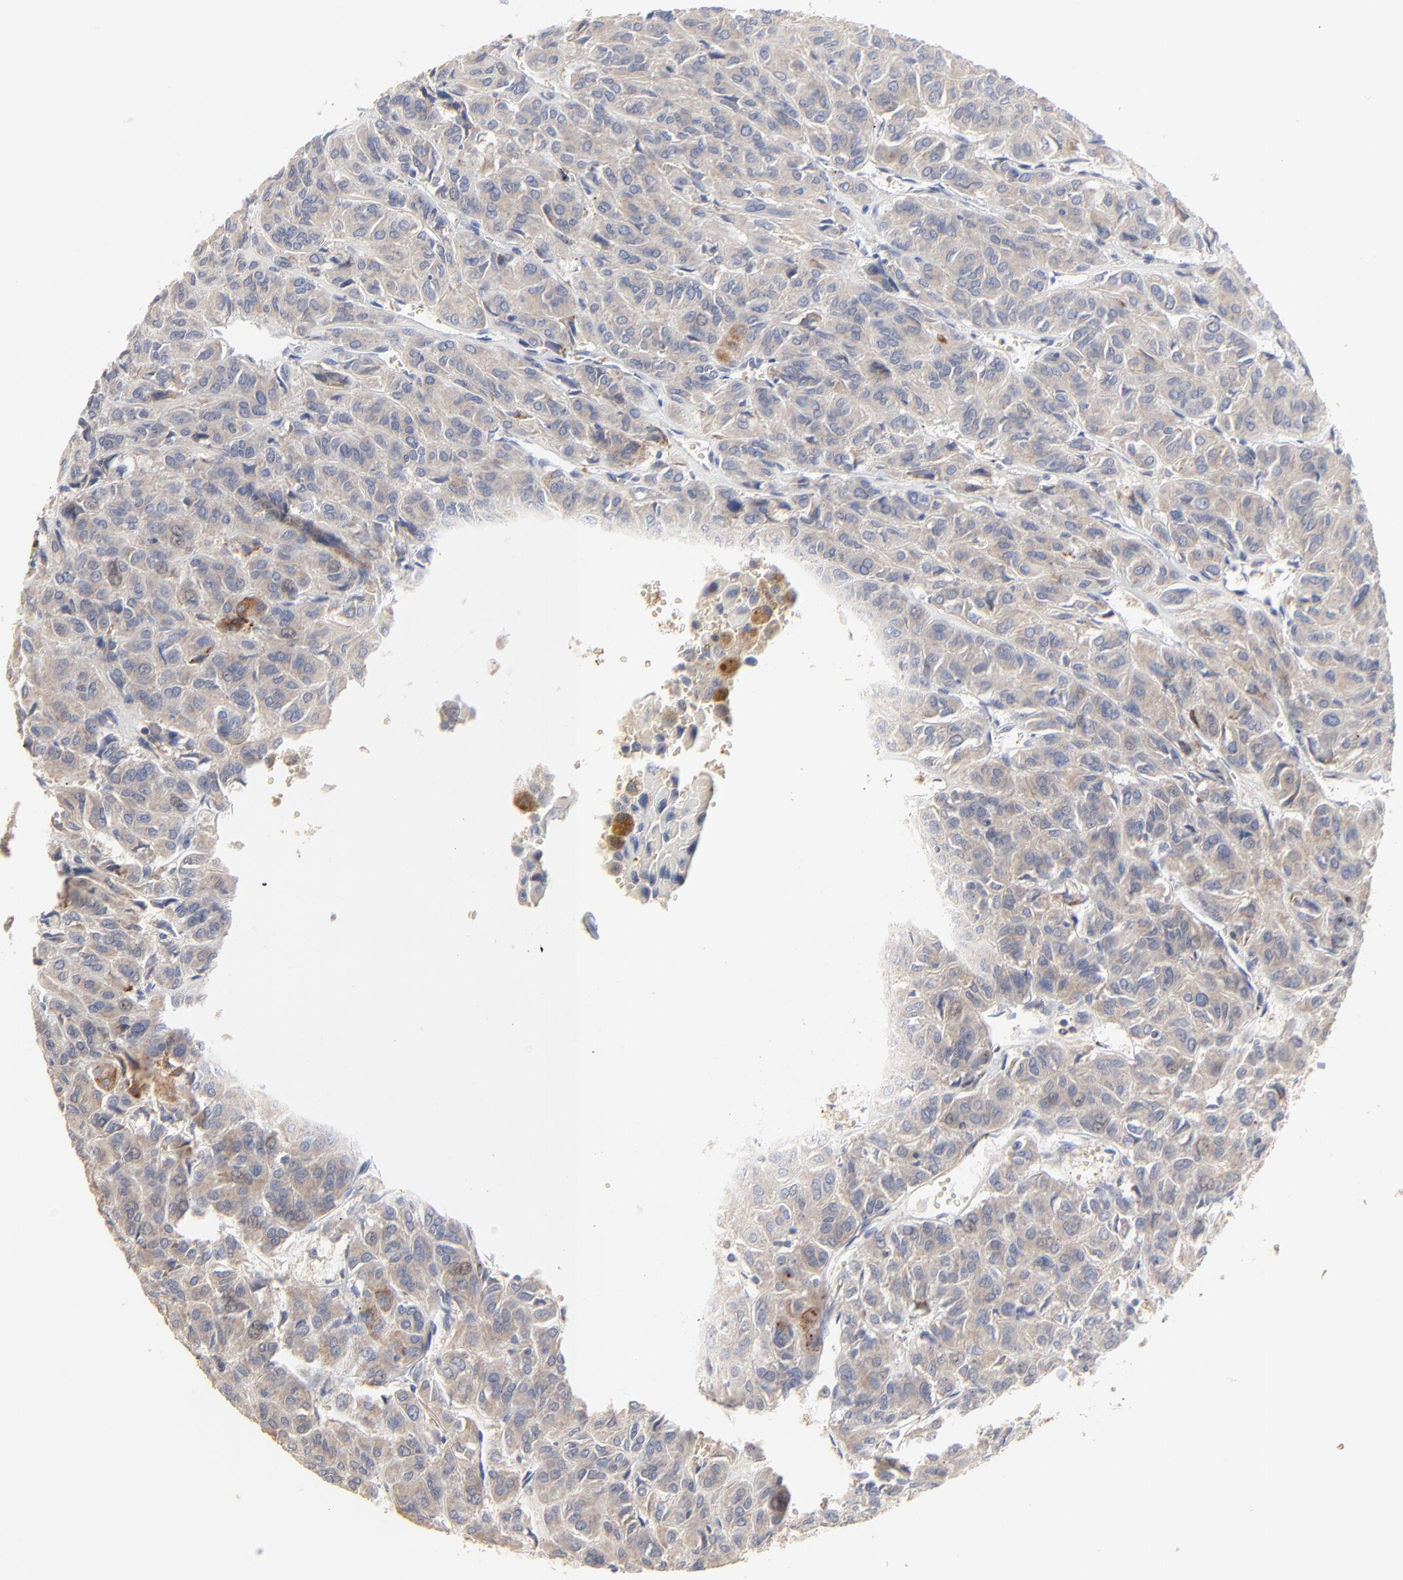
{"staining": {"intensity": "weak", "quantity": ">75%", "location": "cytoplasmic/membranous"}, "tissue": "thyroid cancer", "cell_type": "Tumor cells", "image_type": "cancer", "snomed": [{"axis": "morphology", "description": "Follicular adenoma carcinoma, NOS"}, {"axis": "topography", "description": "Thyroid gland"}], "caption": "Human follicular adenoma carcinoma (thyroid) stained for a protein (brown) reveals weak cytoplasmic/membranous positive staining in approximately >75% of tumor cells.", "gene": "FANCB", "patient": {"sex": "female", "age": 71}}